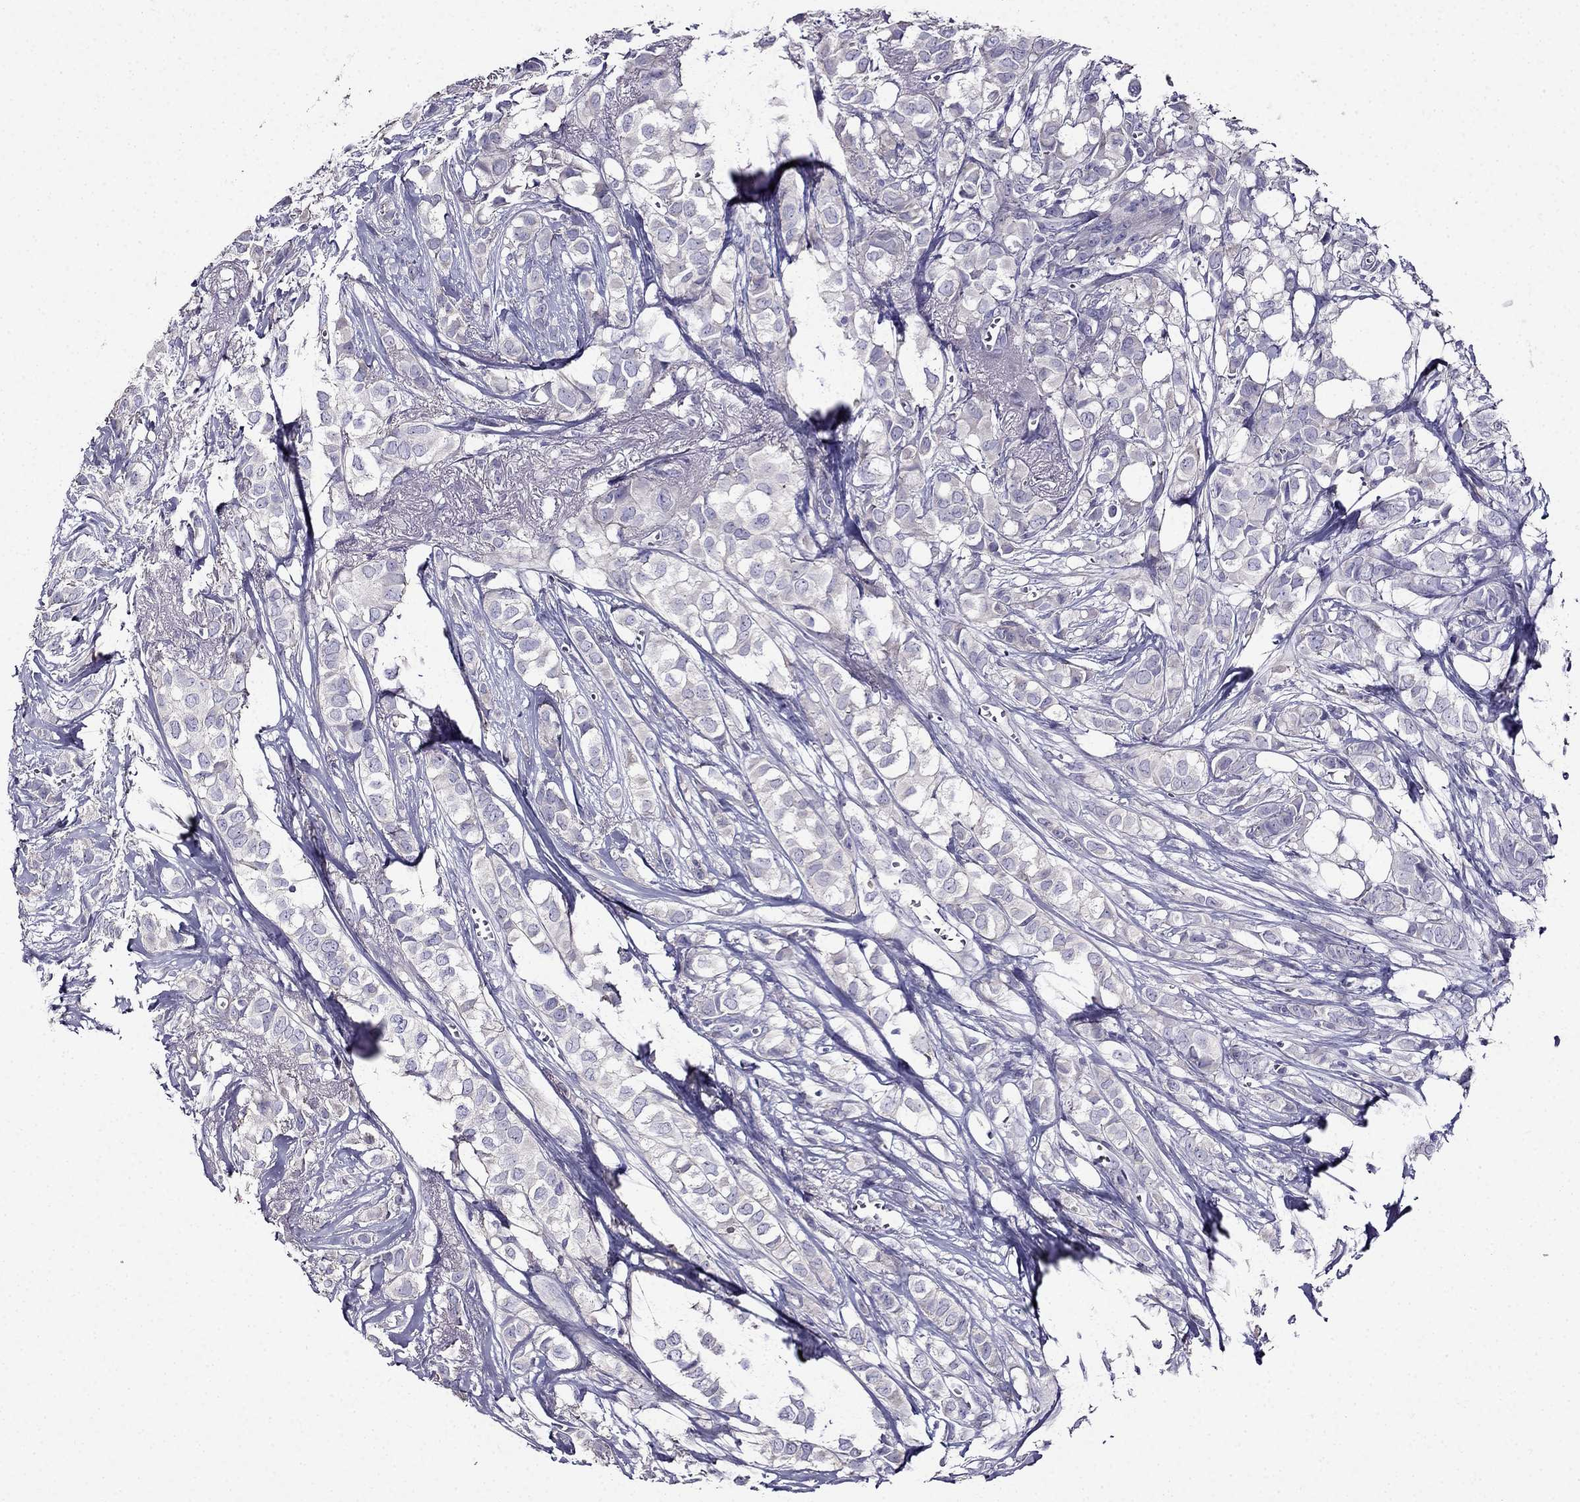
{"staining": {"intensity": "negative", "quantity": "none", "location": "none"}, "tissue": "breast cancer", "cell_type": "Tumor cells", "image_type": "cancer", "snomed": [{"axis": "morphology", "description": "Duct carcinoma"}, {"axis": "topography", "description": "Breast"}], "caption": "The immunohistochemistry histopathology image has no significant staining in tumor cells of breast cancer tissue.", "gene": "TMEM266", "patient": {"sex": "female", "age": 85}}